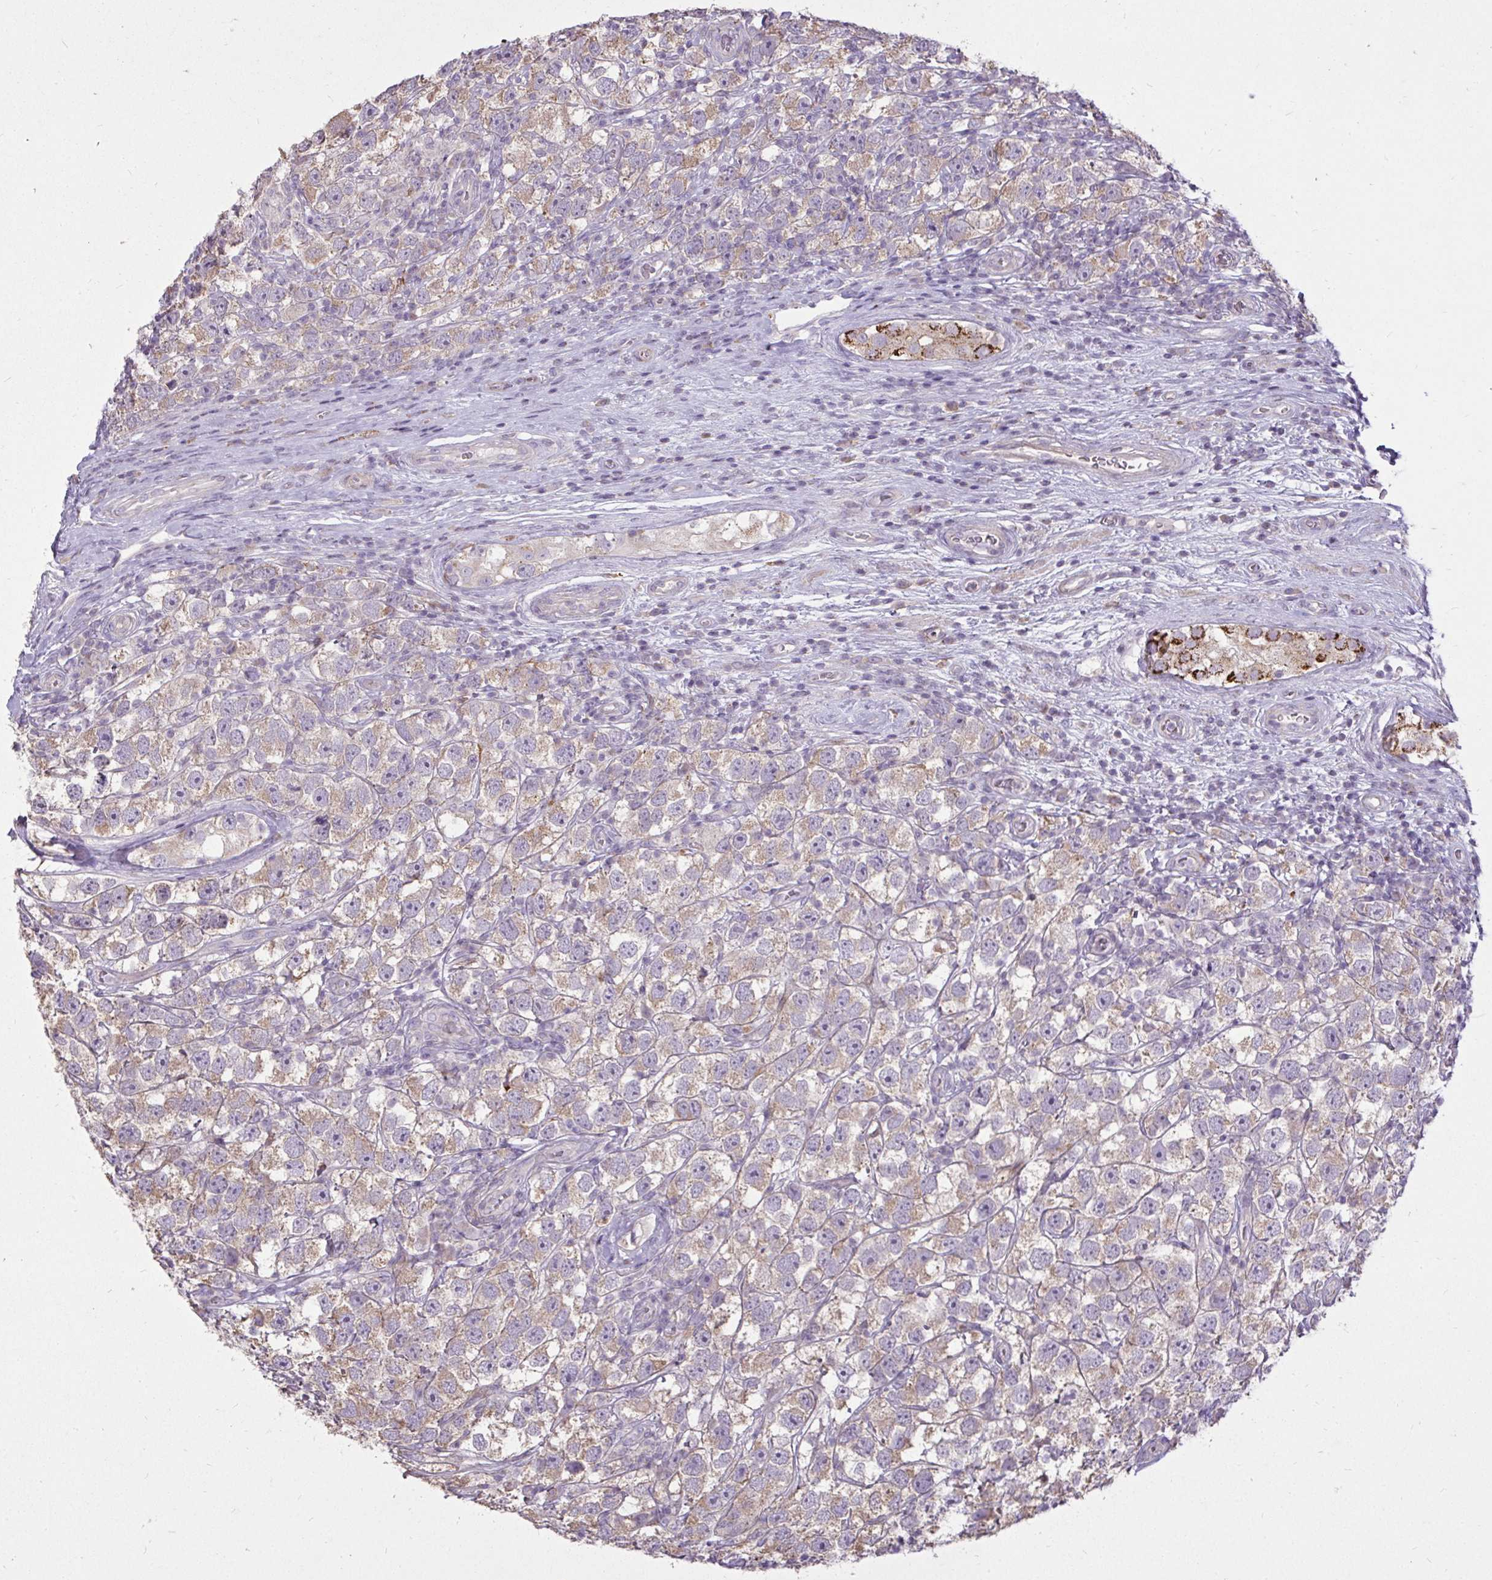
{"staining": {"intensity": "weak", "quantity": "25%-75%", "location": "cytoplasmic/membranous"}, "tissue": "testis cancer", "cell_type": "Tumor cells", "image_type": "cancer", "snomed": [{"axis": "morphology", "description": "Seminoma, NOS"}, {"axis": "topography", "description": "Testis"}], "caption": "Brown immunohistochemical staining in human seminoma (testis) exhibits weak cytoplasmic/membranous expression in approximately 25%-75% of tumor cells. Using DAB (brown) and hematoxylin (blue) stains, captured at high magnification using brightfield microscopy.", "gene": "STRIP1", "patient": {"sex": "male", "age": 26}}